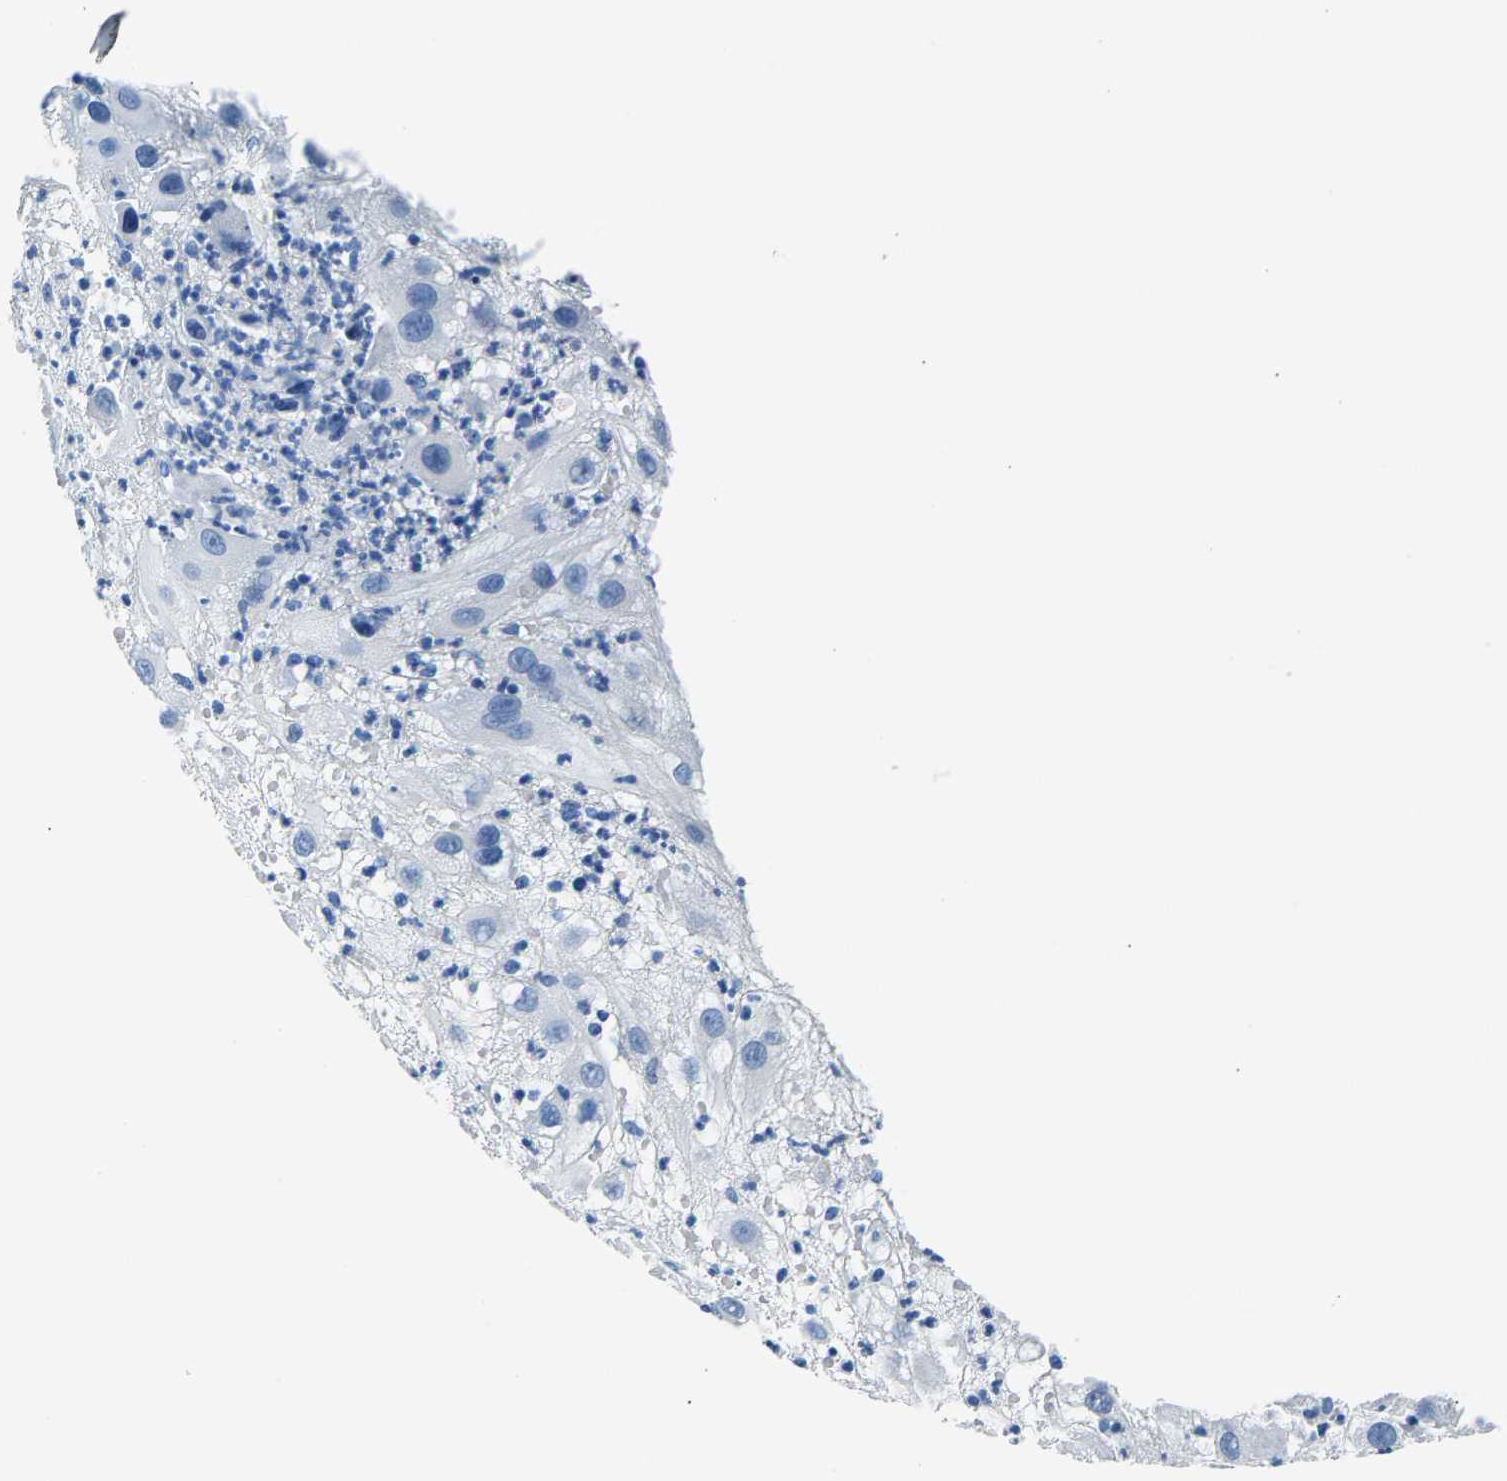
{"staining": {"intensity": "negative", "quantity": "none", "location": "none"}, "tissue": "melanoma", "cell_type": "Tumor cells", "image_type": "cancer", "snomed": [{"axis": "morphology", "description": "Malignant melanoma, NOS"}, {"axis": "topography", "description": "Skin"}], "caption": "Immunohistochemical staining of melanoma exhibits no significant positivity in tumor cells.", "gene": "CPS1", "patient": {"sex": "female", "age": 81}}